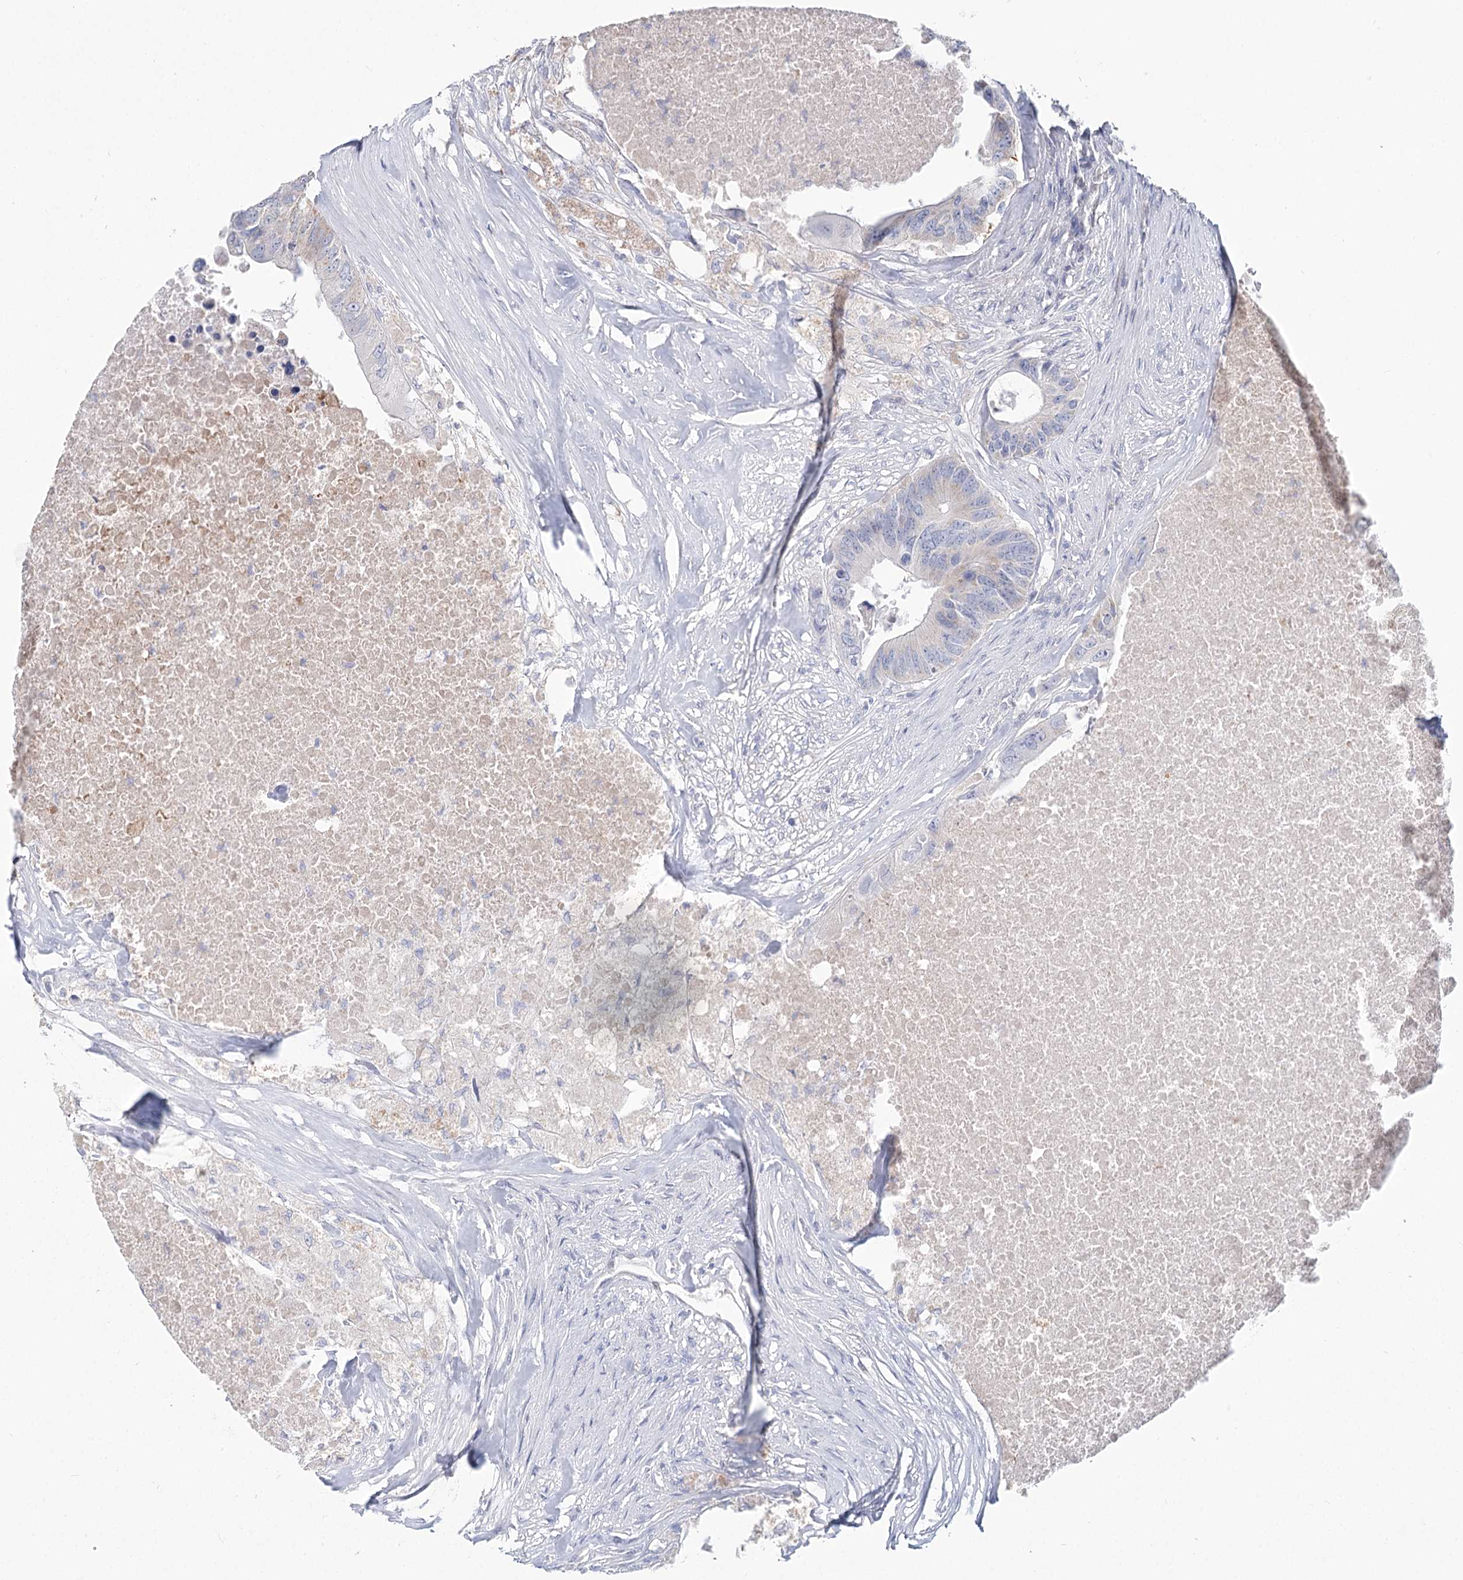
{"staining": {"intensity": "weak", "quantity": "<25%", "location": "cytoplasmic/membranous"}, "tissue": "colorectal cancer", "cell_type": "Tumor cells", "image_type": "cancer", "snomed": [{"axis": "morphology", "description": "Adenocarcinoma, NOS"}, {"axis": "topography", "description": "Colon"}], "caption": "This image is of colorectal cancer (adenocarcinoma) stained with immunohistochemistry (IHC) to label a protein in brown with the nuclei are counter-stained blue. There is no expression in tumor cells. (DAB (3,3'-diaminobenzidine) immunohistochemistry, high magnification).", "gene": "ARHGAP44", "patient": {"sex": "male", "age": 71}}